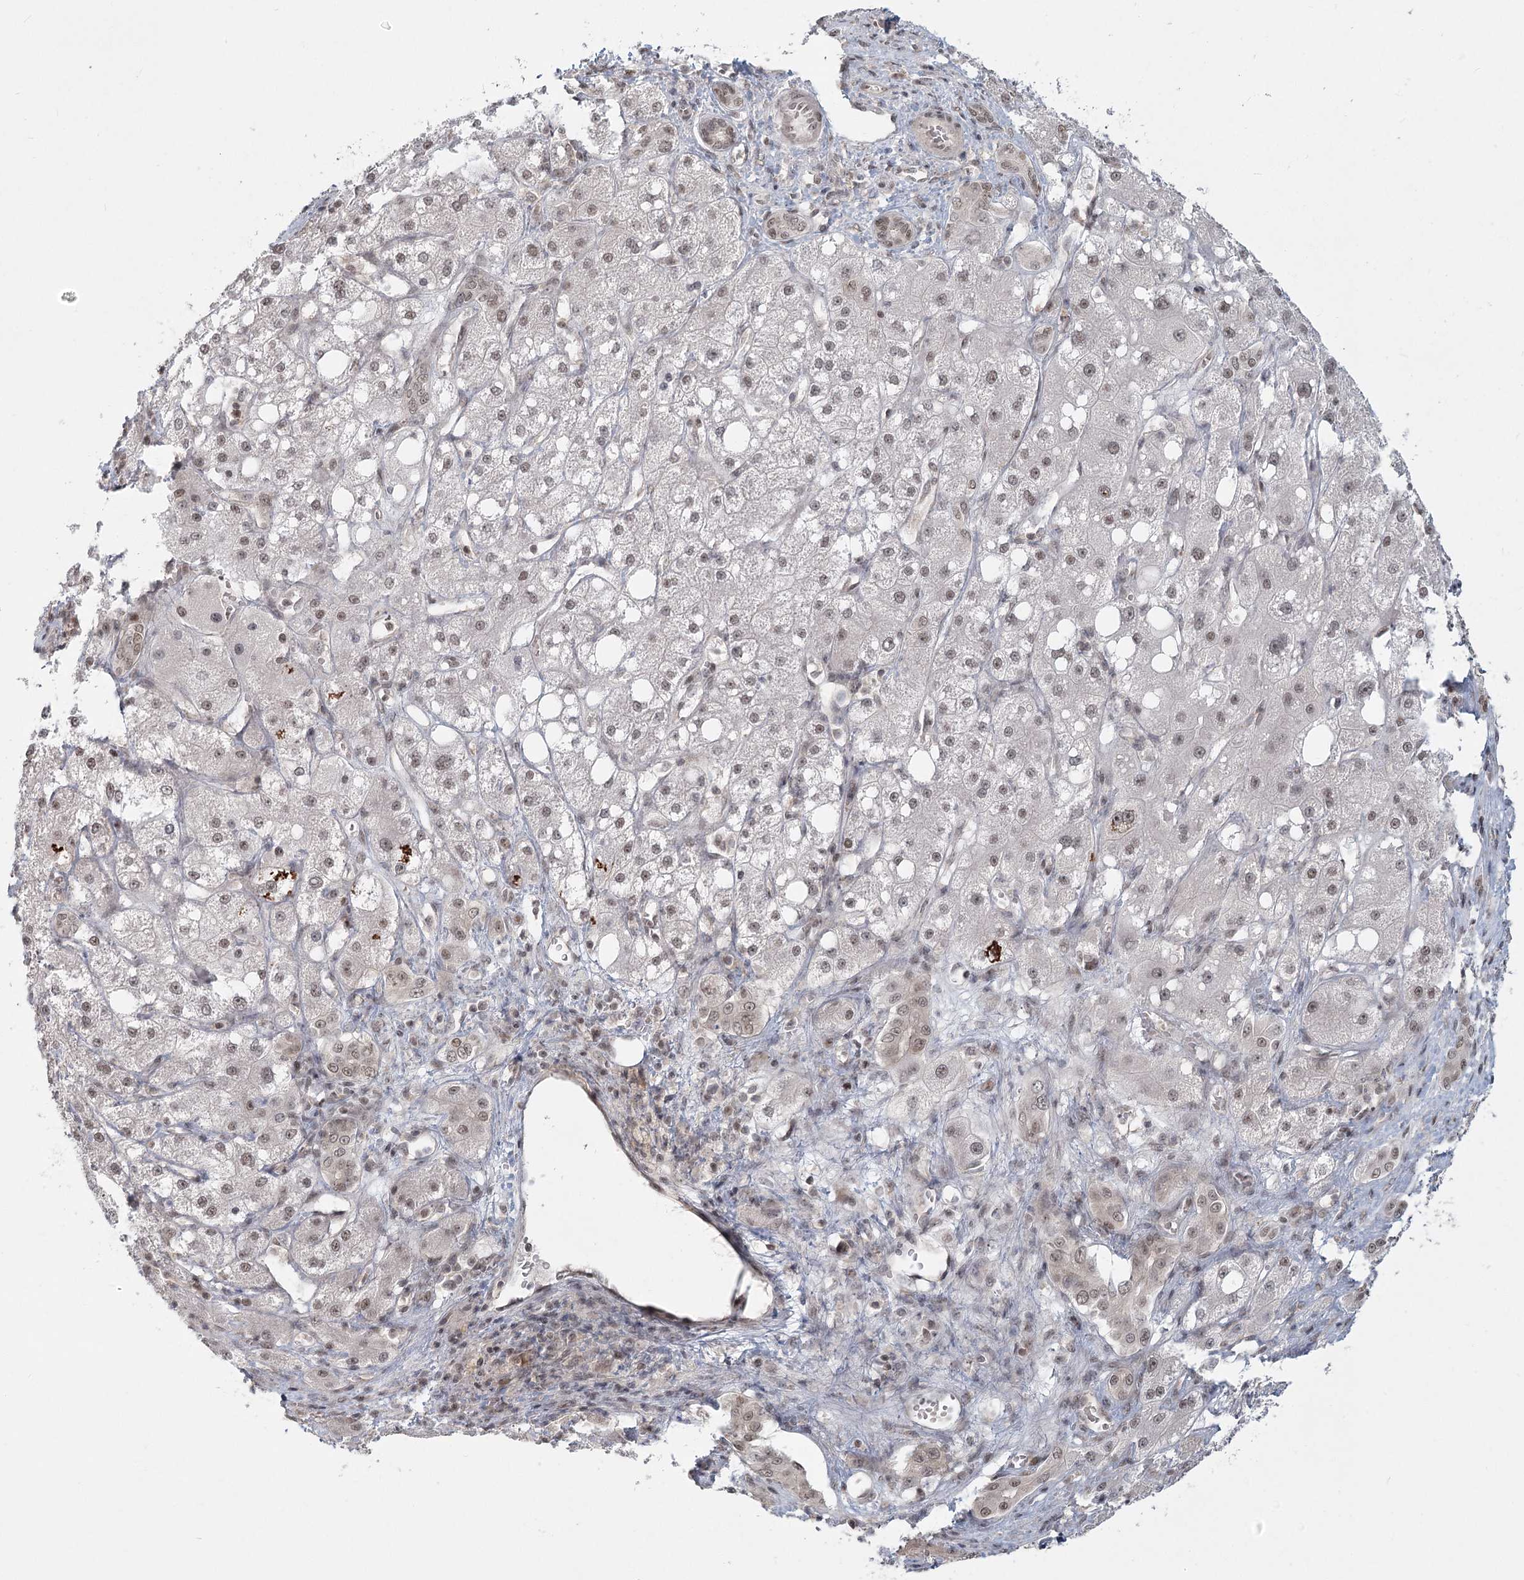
{"staining": {"intensity": "moderate", "quantity": "<25%", "location": "nuclear"}, "tissue": "liver cancer", "cell_type": "Tumor cells", "image_type": "cancer", "snomed": [{"axis": "morphology", "description": "Carcinoma, Hepatocellular, NOS"}, {"axis": "topography", "description": "Liver"}], "caption": "Brown immunohistochemical staining in hepatocellular carcinoma (liver) demonstrates moderate nuclear staining in approximately <25% of tumor cells.", "gene": "R3HCC1L", "patient": {"sex": "male", "age": 80}}